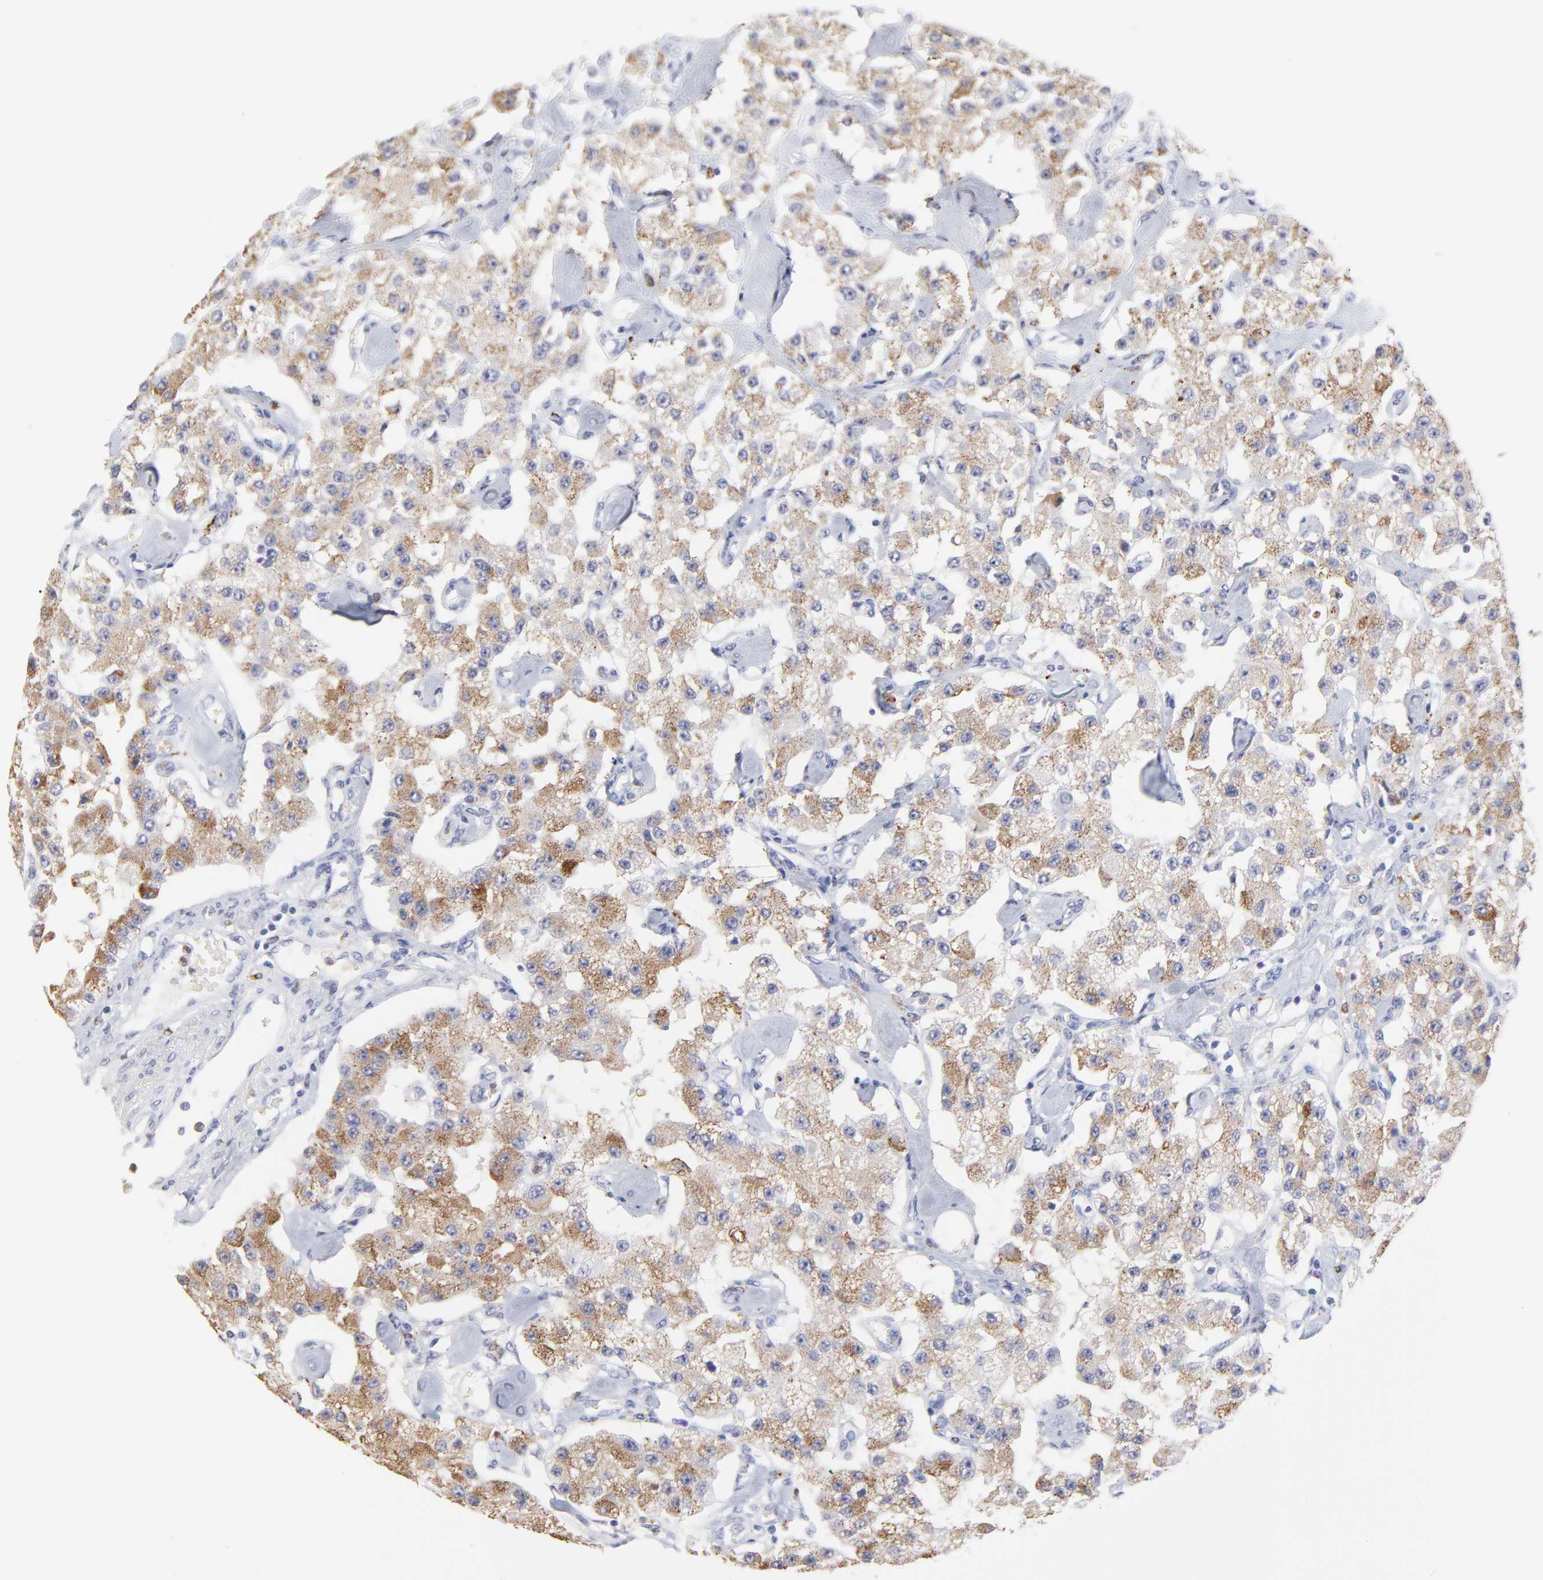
{"staining": {"intensity": "moderate", "quantity": ">75%", "location": "cytoplasmic/membranous"}, "tissue": "carcinoid", "cell_type": "Tumor cells", "image_type": "cancer", "snomed": [{"axis": "morphology", "description": "Carcinoid, malignant, NOS"}, {"axis": "topography", "description": "Pancreas"}], "caption": "This is an image of IHC staining of carcinoid, which shows moderate positivity in the cytoplasmic/membranous of tumor cells.", "gene": "SMARCA1", "patient": {"sex": "male", "age": 41}}